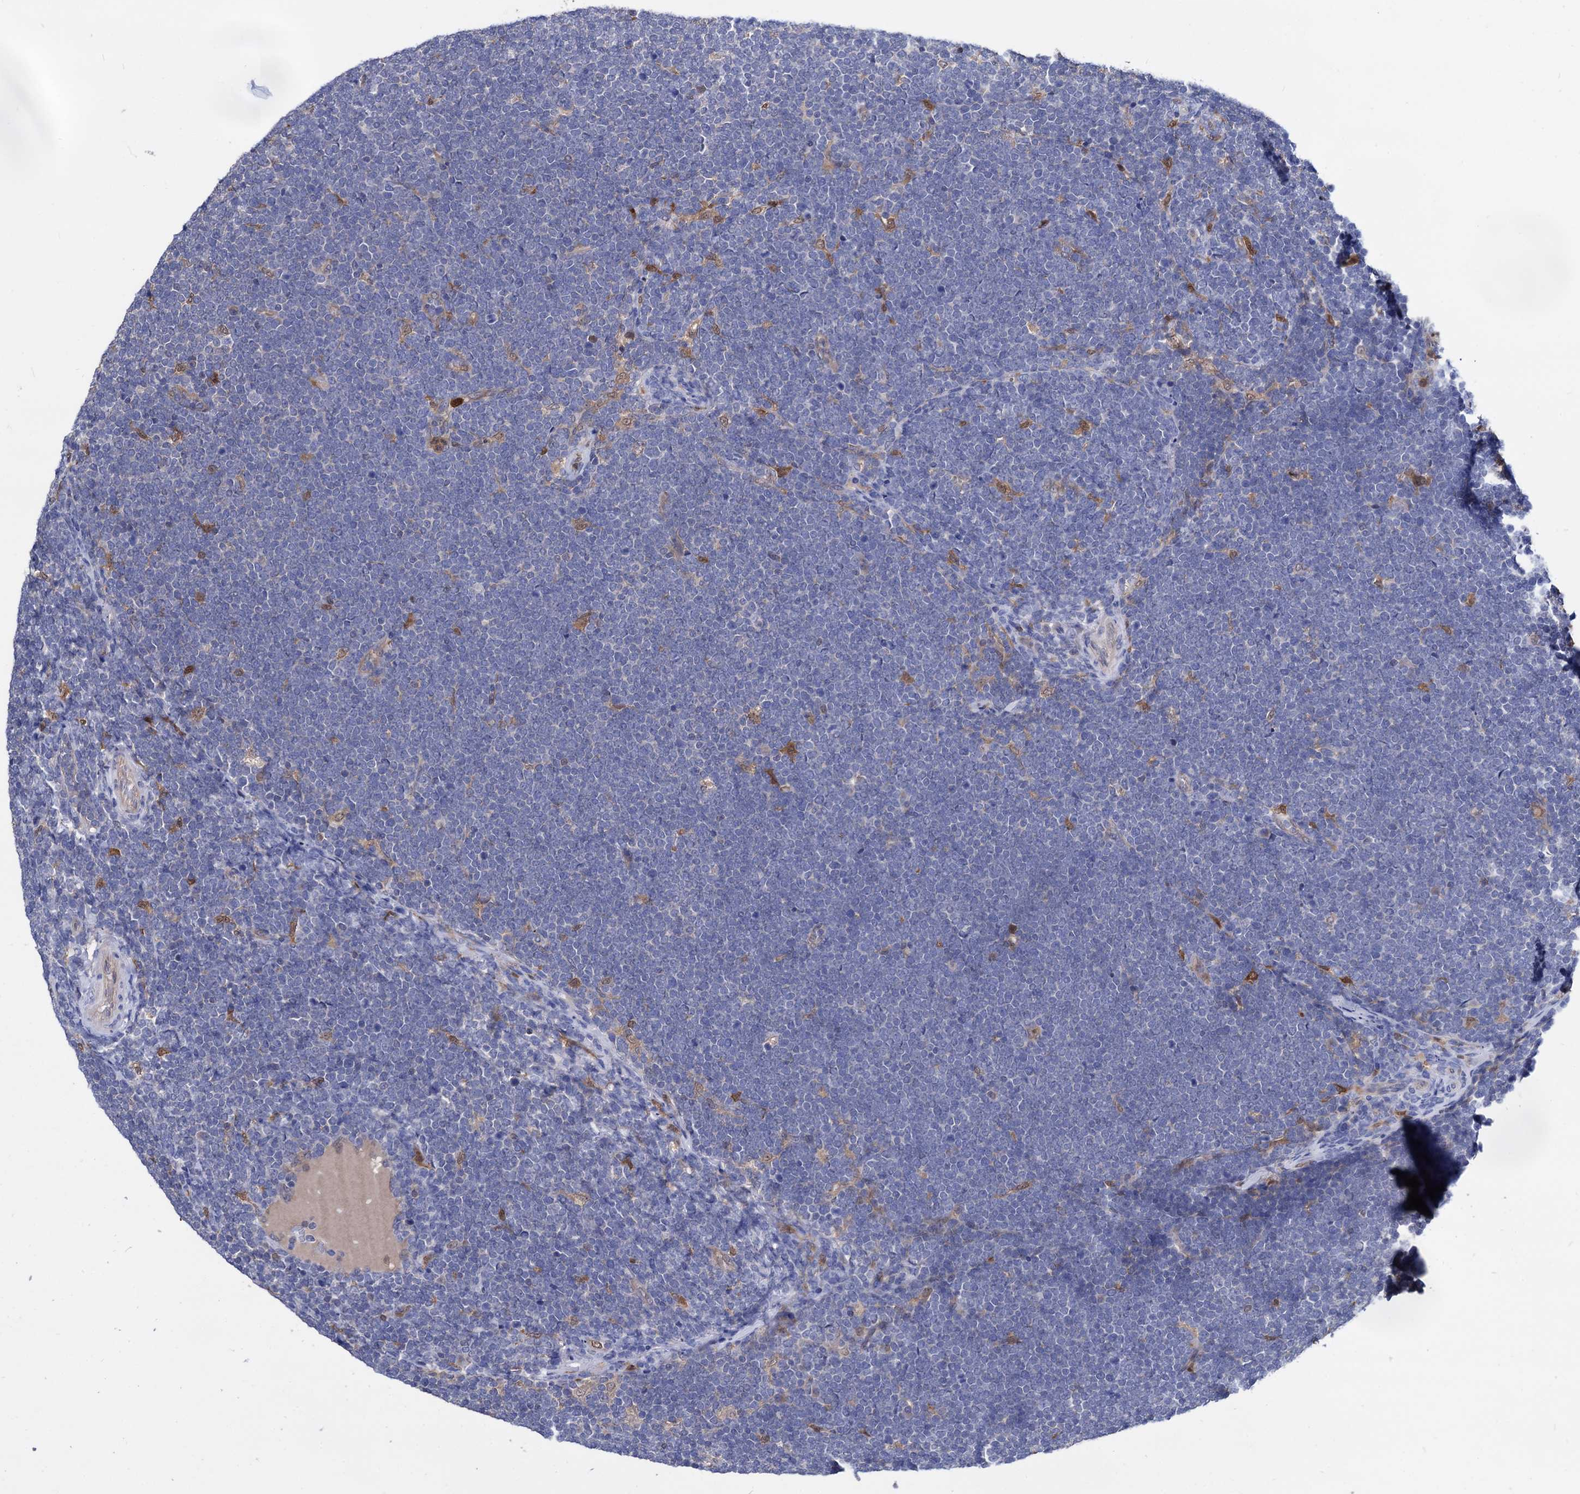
{"staining": {"intensity": "negative", "quantity": "none", "location": "none"}, "tissue": "lymphoma", "cell_type": "Tumor cells", "image_type": "cancer", "snomed": [{"axis": "morphology", "description": "Malignant lymphoma, non-Hodgkin's type, High grade"}, {"axis": "topography", "description": "Lymph node"}], "caption": "There is no significant positivity in tumor cells of malignant lymphoma, non-Hodgkin's type (high-grade). The staining is performed using DAB brown chromogen with nuclei counter-stained in using hematoxylin.", "gene": "CPPED1", "patient": {"sex": "male", "age": 13}}